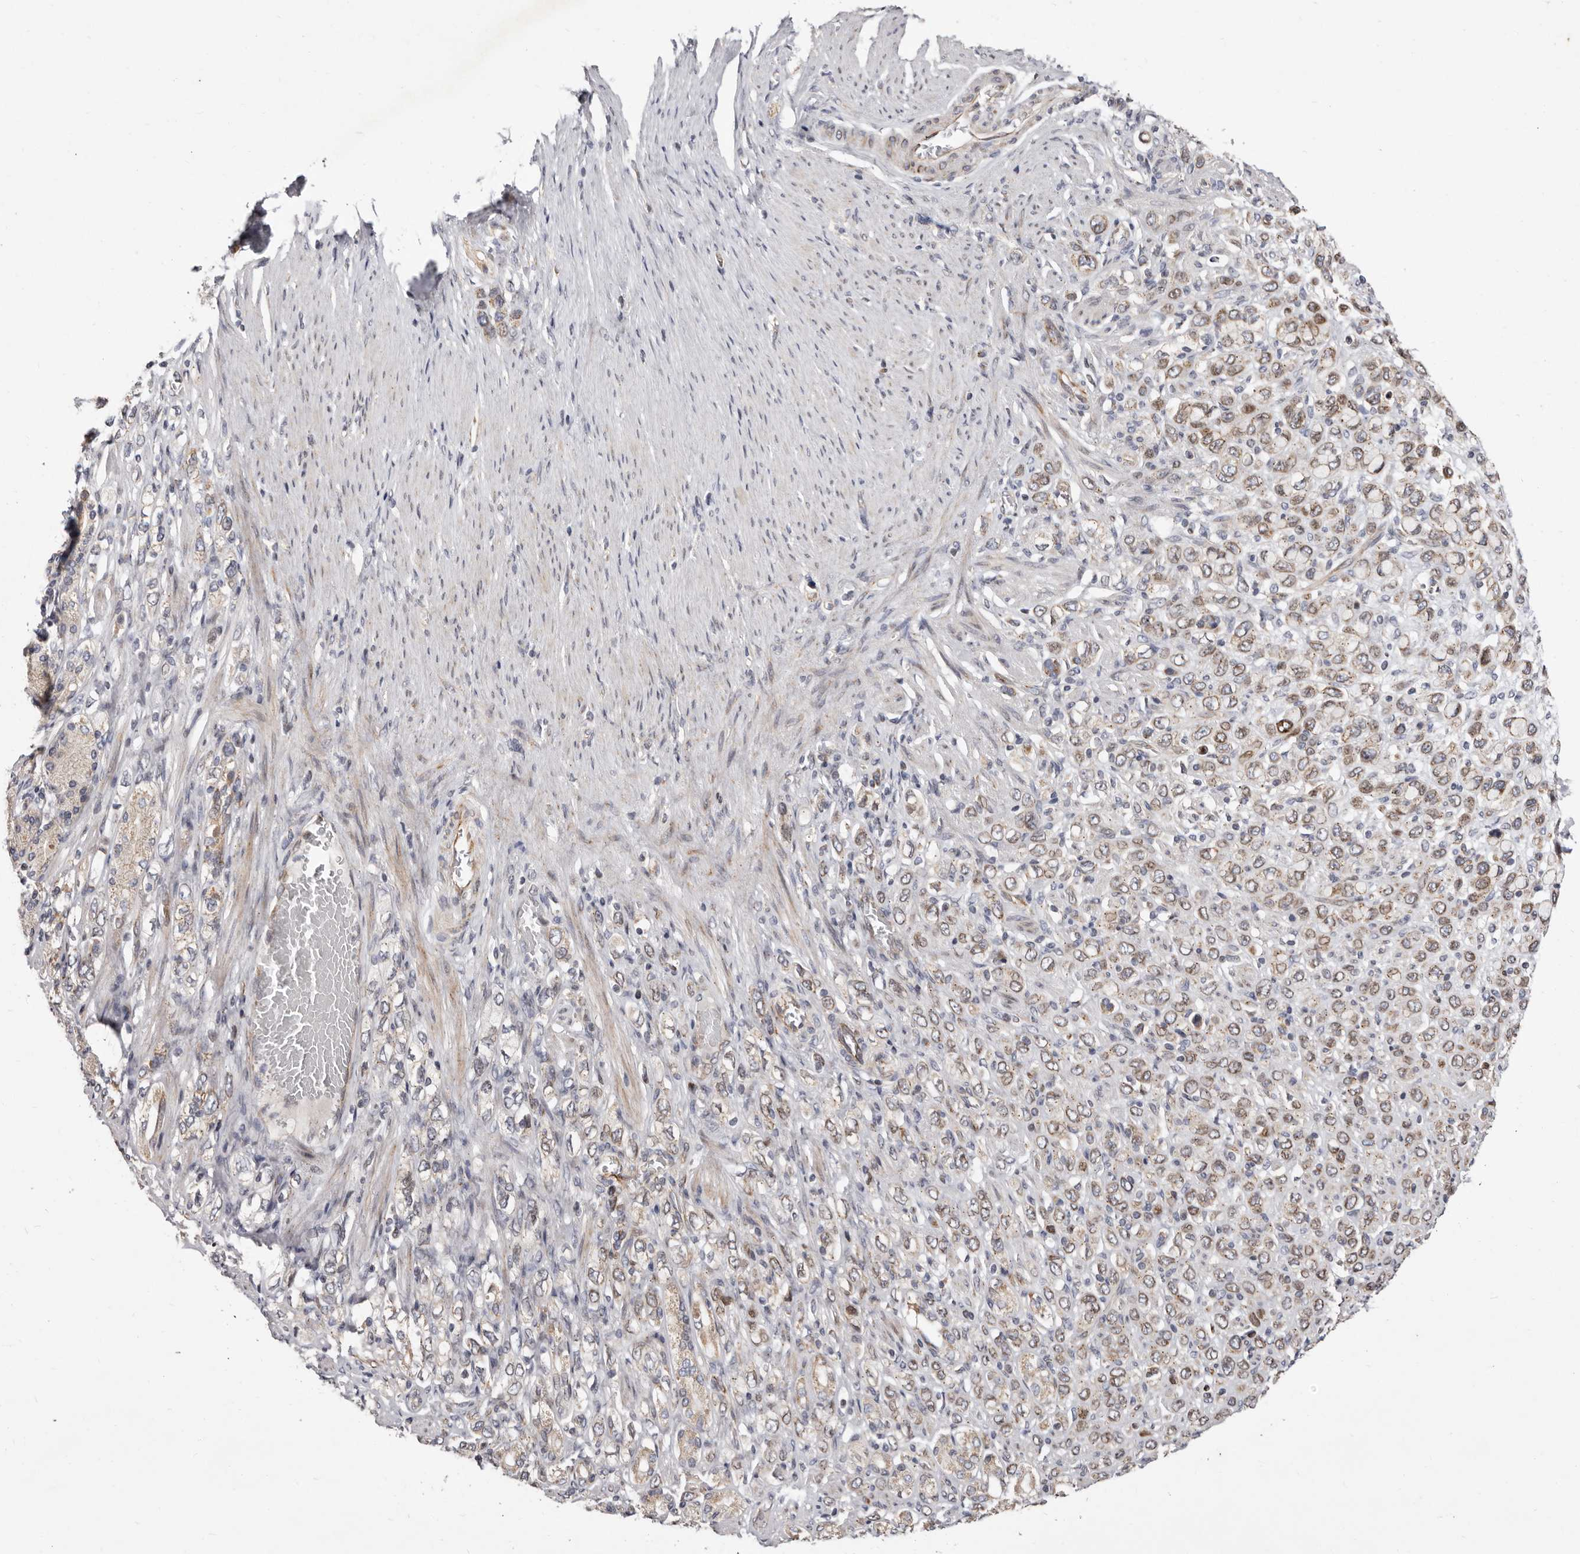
{"staining": {"intensity": "weak", "quantity": ">75%", "location": "cytoplasmic/membranous"}, "tissue": "stomach cancer", "cell_type": "Tumor cells", "image_type": "cancer", "snomed": [{"axis": "morphology", "description": "Adenocarcinoma, NOS"}, {"axis": "topography", "description": "Stomach"}], "caption": "Immunohistochemistry (DAB) staining of human stomach cancer demonstrates weak cytoplasmic/membranous protein expression in approximately >75% of tumor cells.", "gene": "TIMM17B", "patient": {"sex": "female", "age": 65}}